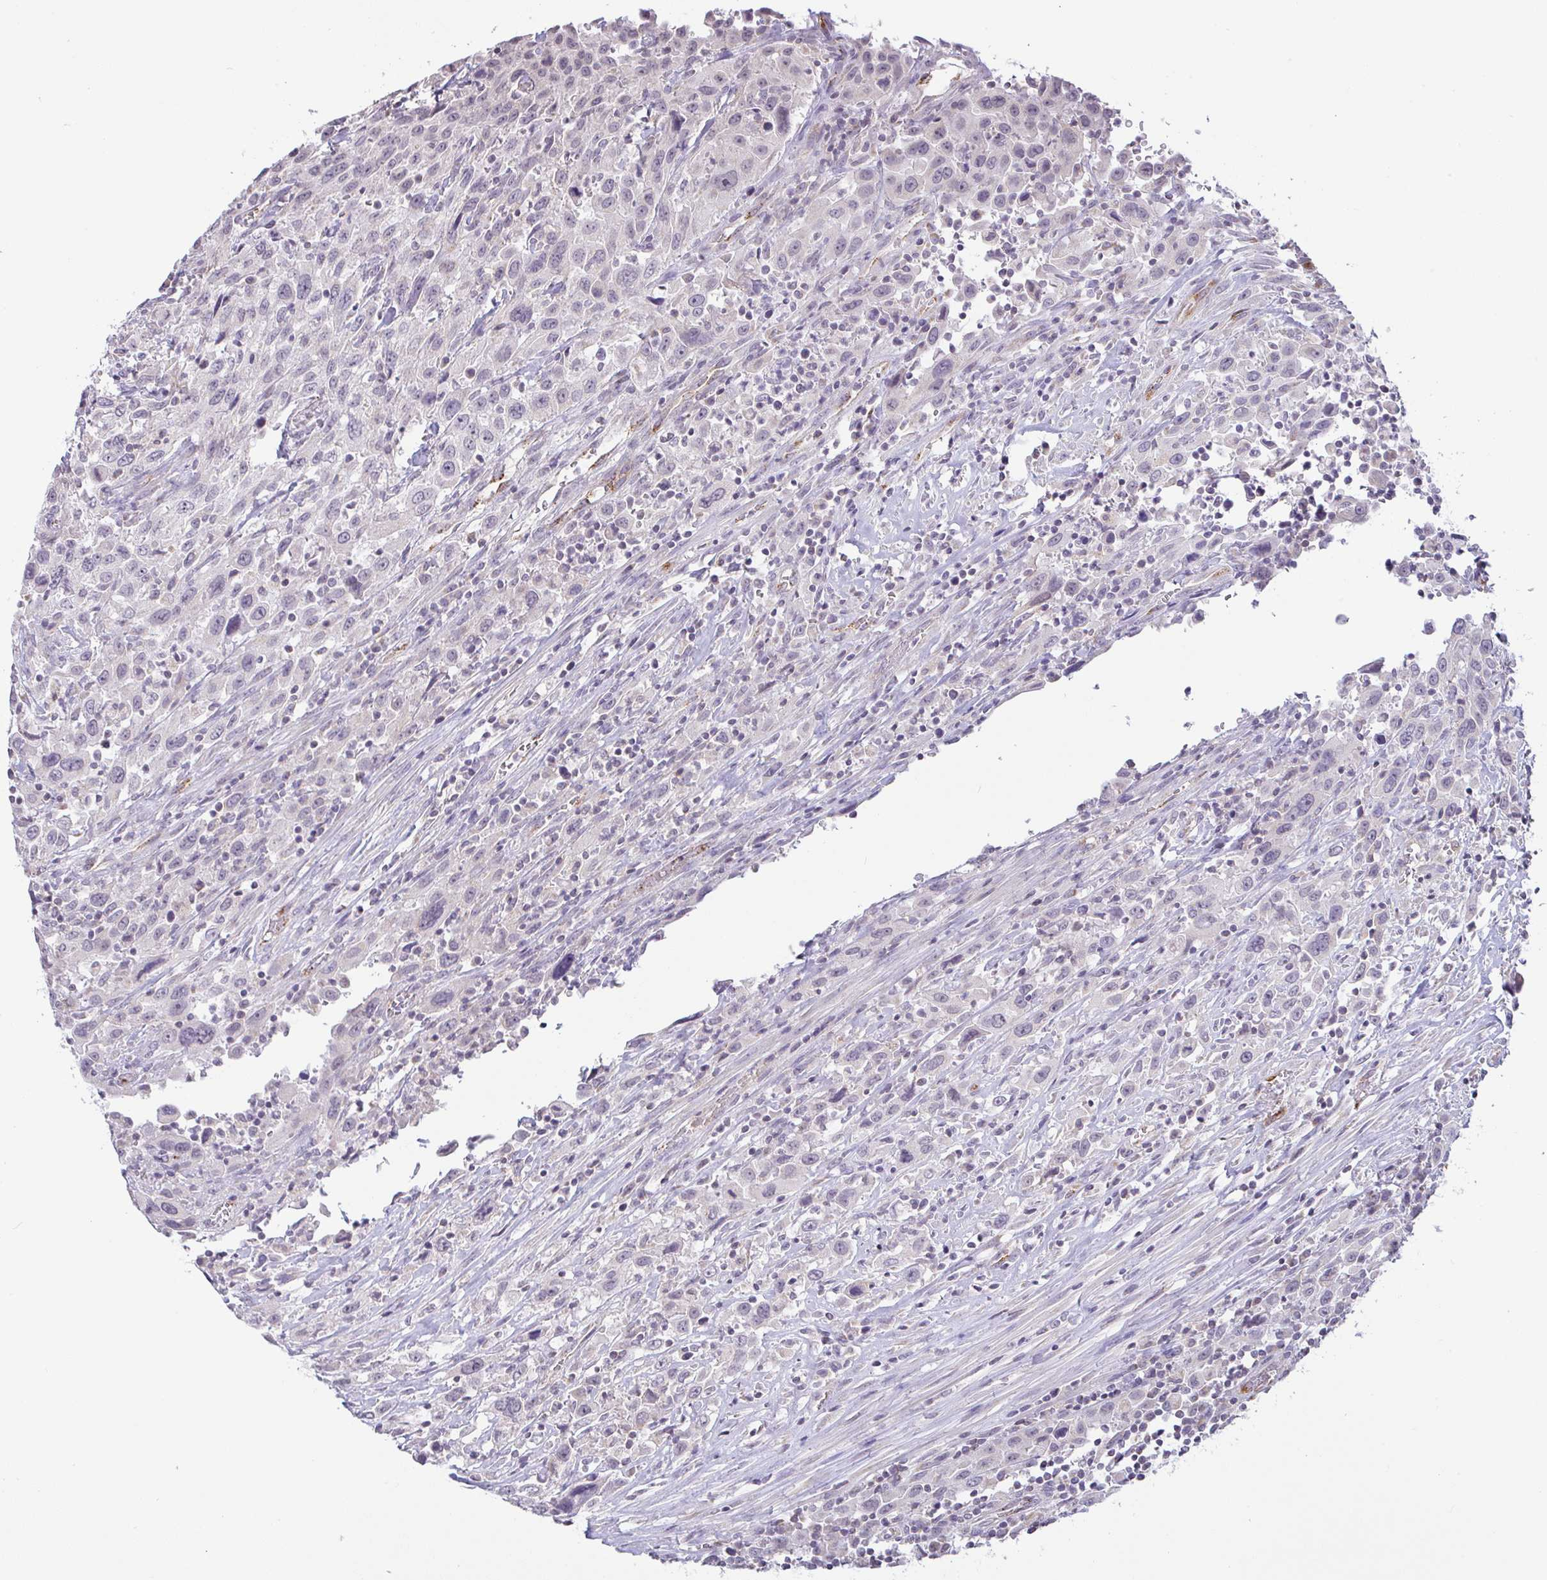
{"staining": {"intensity": "negative", "quantity": "none", "location": "none"}, "tissue": "urothelial cancer", "cell_type": "Tumor cells", "image_type": "cancer", "snomed": [{"axis": "morphology", "description": "Urothelial carcinoma, High grade"}, {"axis": "topography", "description": "Urinary bladder"}], "caption": "DAB (3,3'-diaminobenzidine) immunohistochemical staining of urothelial cancer exhibits no significant staining in tumor cells. (DAB (3,3'-diaminobenzidine) immunohistochemistry with hematoxylin counter stain).", "gene": "PLCD4", "patient": {"sex": "male", "age": 61}}